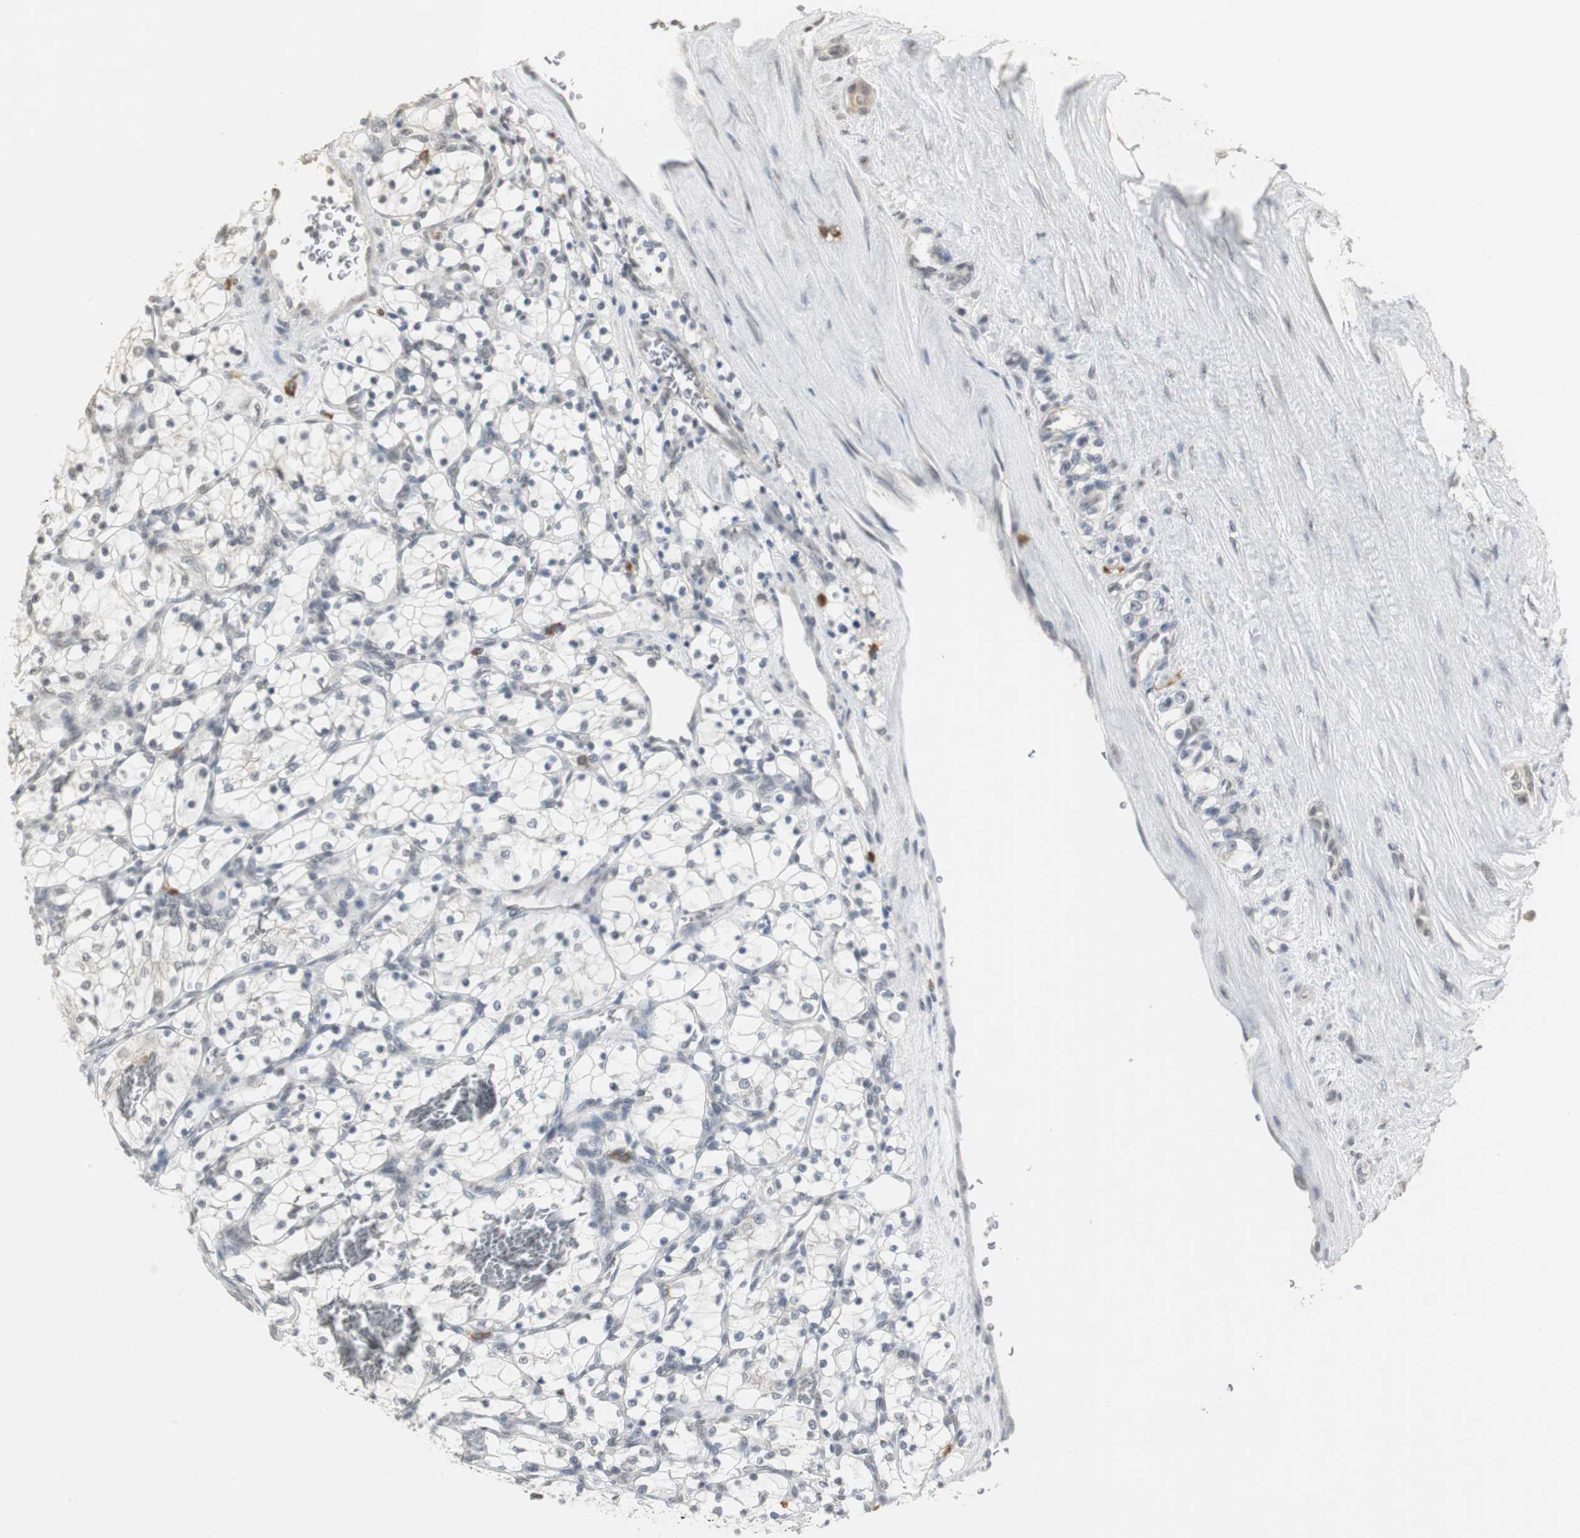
{"staining": {"intensity": "negative", "quantity": "none", "location": "none"}, "tissue": "renal cancer", "cell_type": "Tumor cells", "image_type": "cancer", "snomed": [{"axis": "morphology", "description": "Adenocarcinoma, NOS"}, {"axis": "topography", "description": "Kidney"}], "caption": "Micrograph shows no significant protein staining in tumor cells of renal cancer.", "gene": "ELOA", "patient": {"sex": "female", "age": 69}}